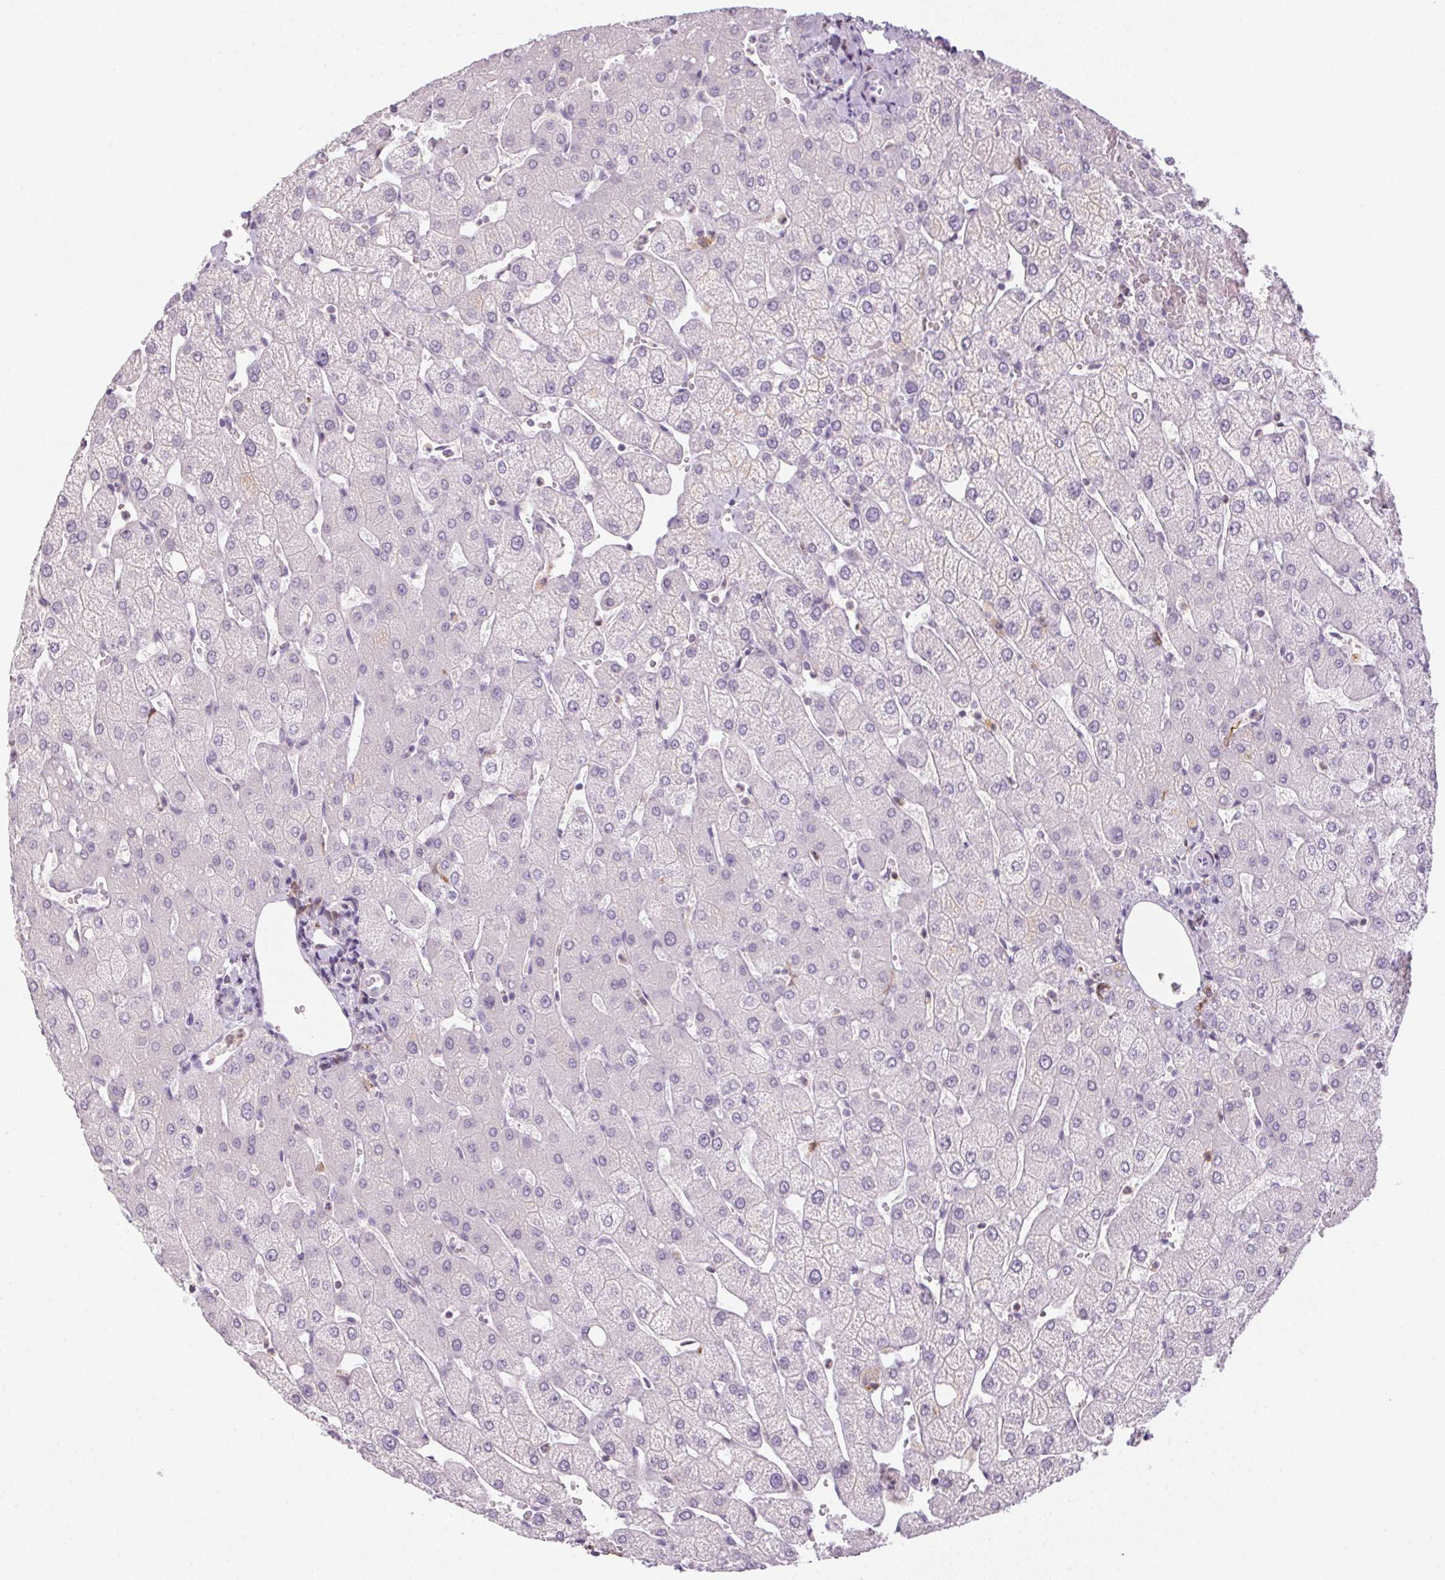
{"staining": {"intensity": "negative", "quantity": "none", "location": "none"}, "tissue": "liver", "cell_type": "Cholangiocytes", "image_type": "normal", "snomed": [{"axis": "morphology", "description": "Normal tissue, NOS"}, {"axis": "topography", "description": "Liver"}], "caption": "IHC of benign liver displays no positivity in cholangiocytes.", "gene": "ECPAS", "patient": {"sex": "female", "age": 54}}